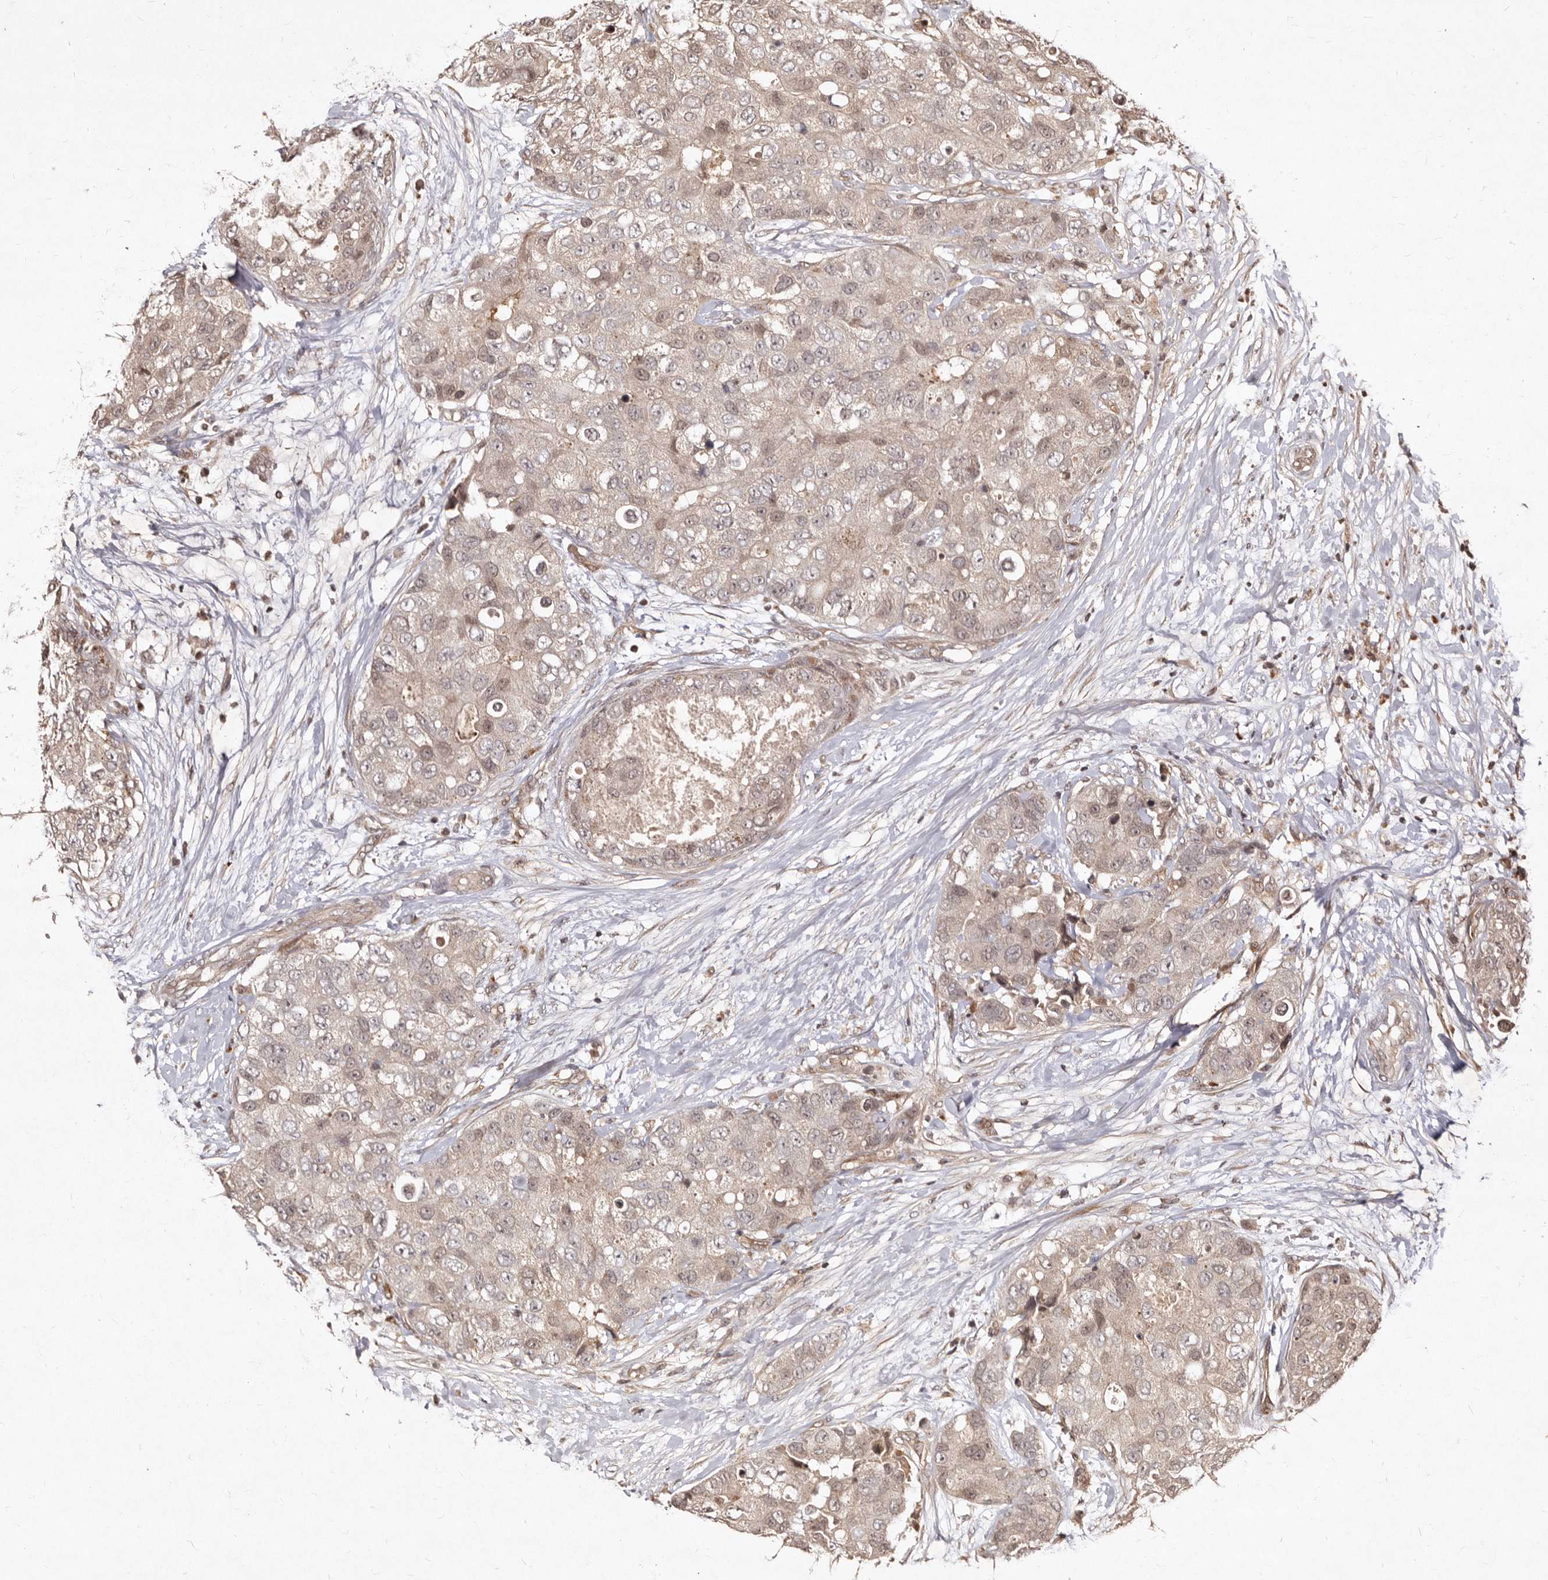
{"staining": {"intensity": "weak", "quantity": ">75%", "location": "cytoplasmic/membranous"}, "tissue": "breast cancer", "cell_type": "Tumor cells", "image_type": "cancer", "snomed": [{"axis": "morphology", "description": "Duct carcinoma"}, {"axis": "topography", "description": "Breast"}], "caption": "Approximately >75% of tumor cells in breast cancer display weak cytoplasmic/membranous protein staining as visualized by brown immunohistochemical staining.", "gene": "LCORL", "patient": {"sex": "female", "age": 62}}